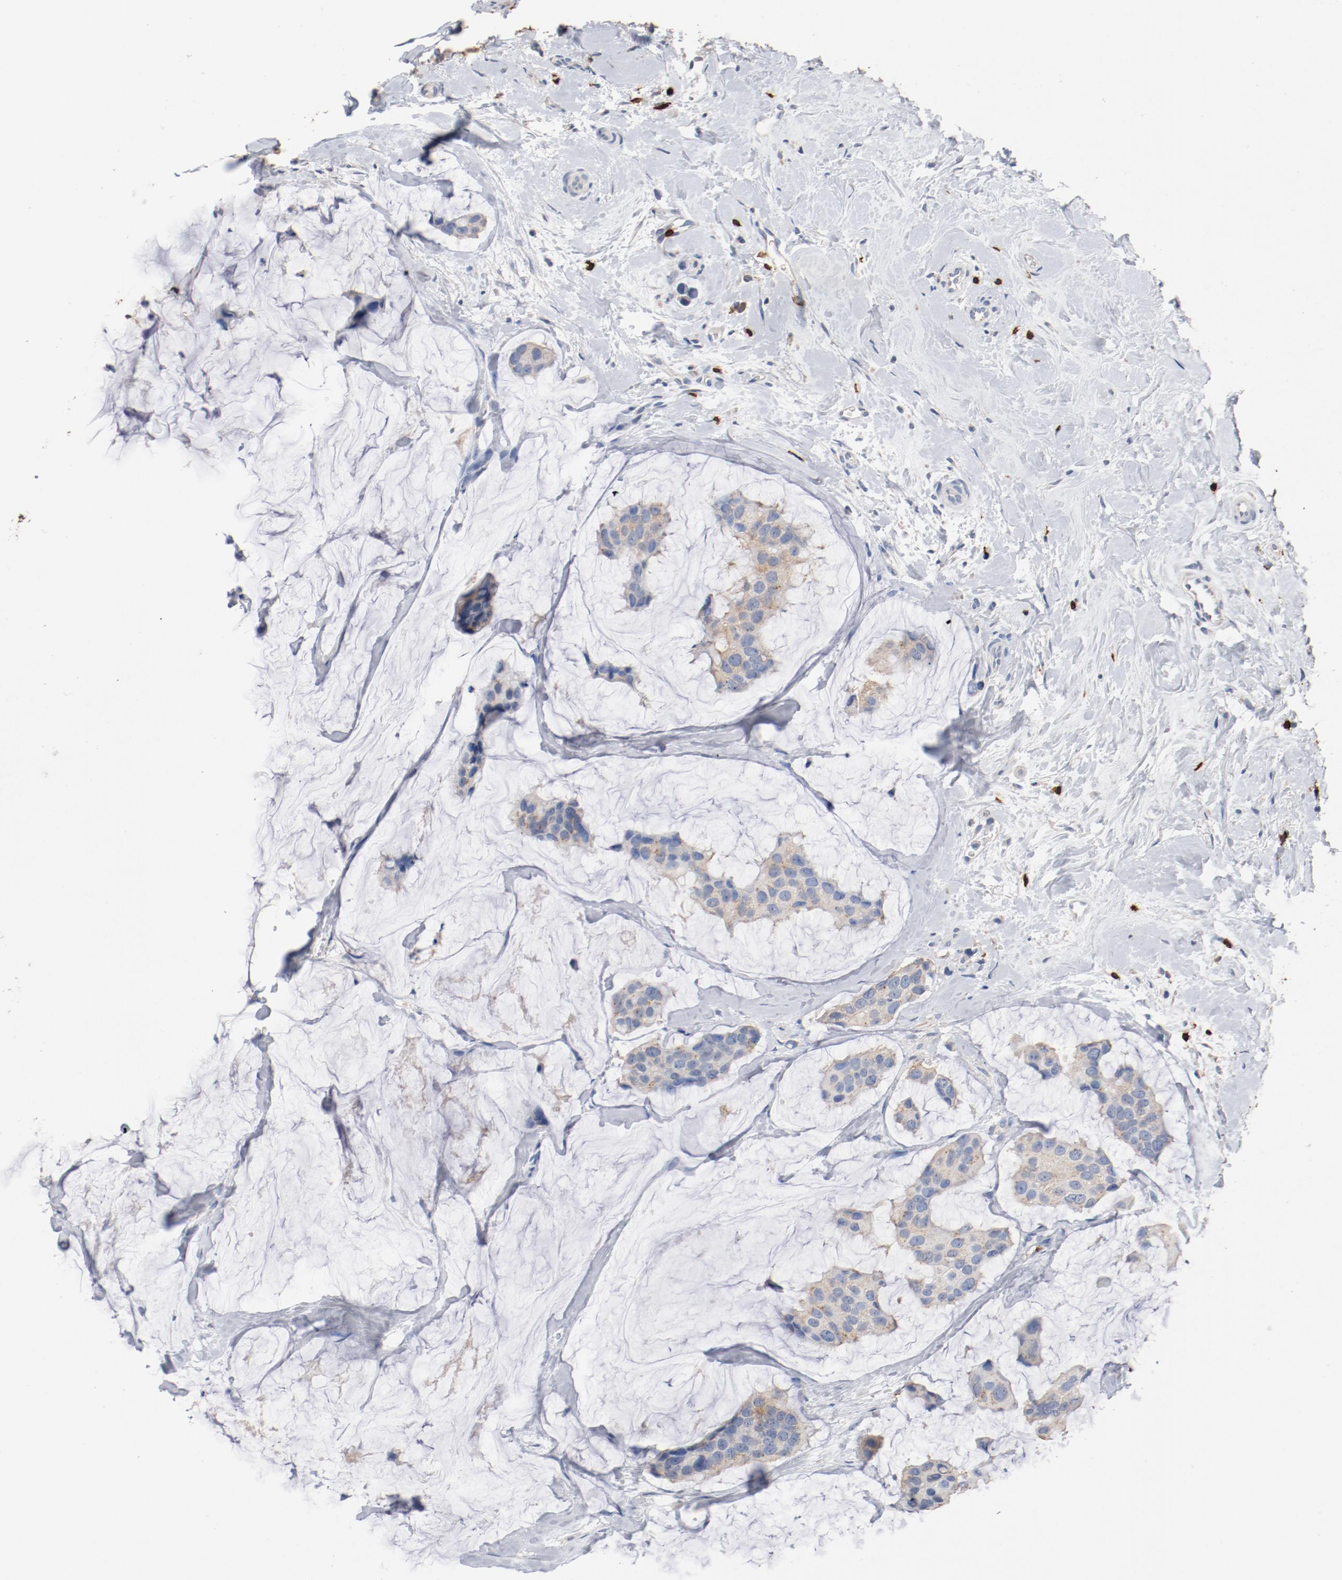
{"staining": {"intensity": "weak", "quantity": ">75%", "location": "cytoplasmic/membranous"}, "tissue": "breast cancer", "cell_type": "Tumor cells", "image_type": "cancer", "snomed": [{"axis": "morphology", "description": "Normal tissue, NOS"}, {"axis": "morphology", "description": "Duct carcinoma"}, {"axis": "topography", "description": "Breast"}], "caption": "Tumor cells show low levels of weak cytoplasmic/membranous positivity in approximately >75% of cells in human breast cancer (infiltrating ductal carcinoma).", "gene": "CD247", "patient": {"sex": "female", "age": 50}}